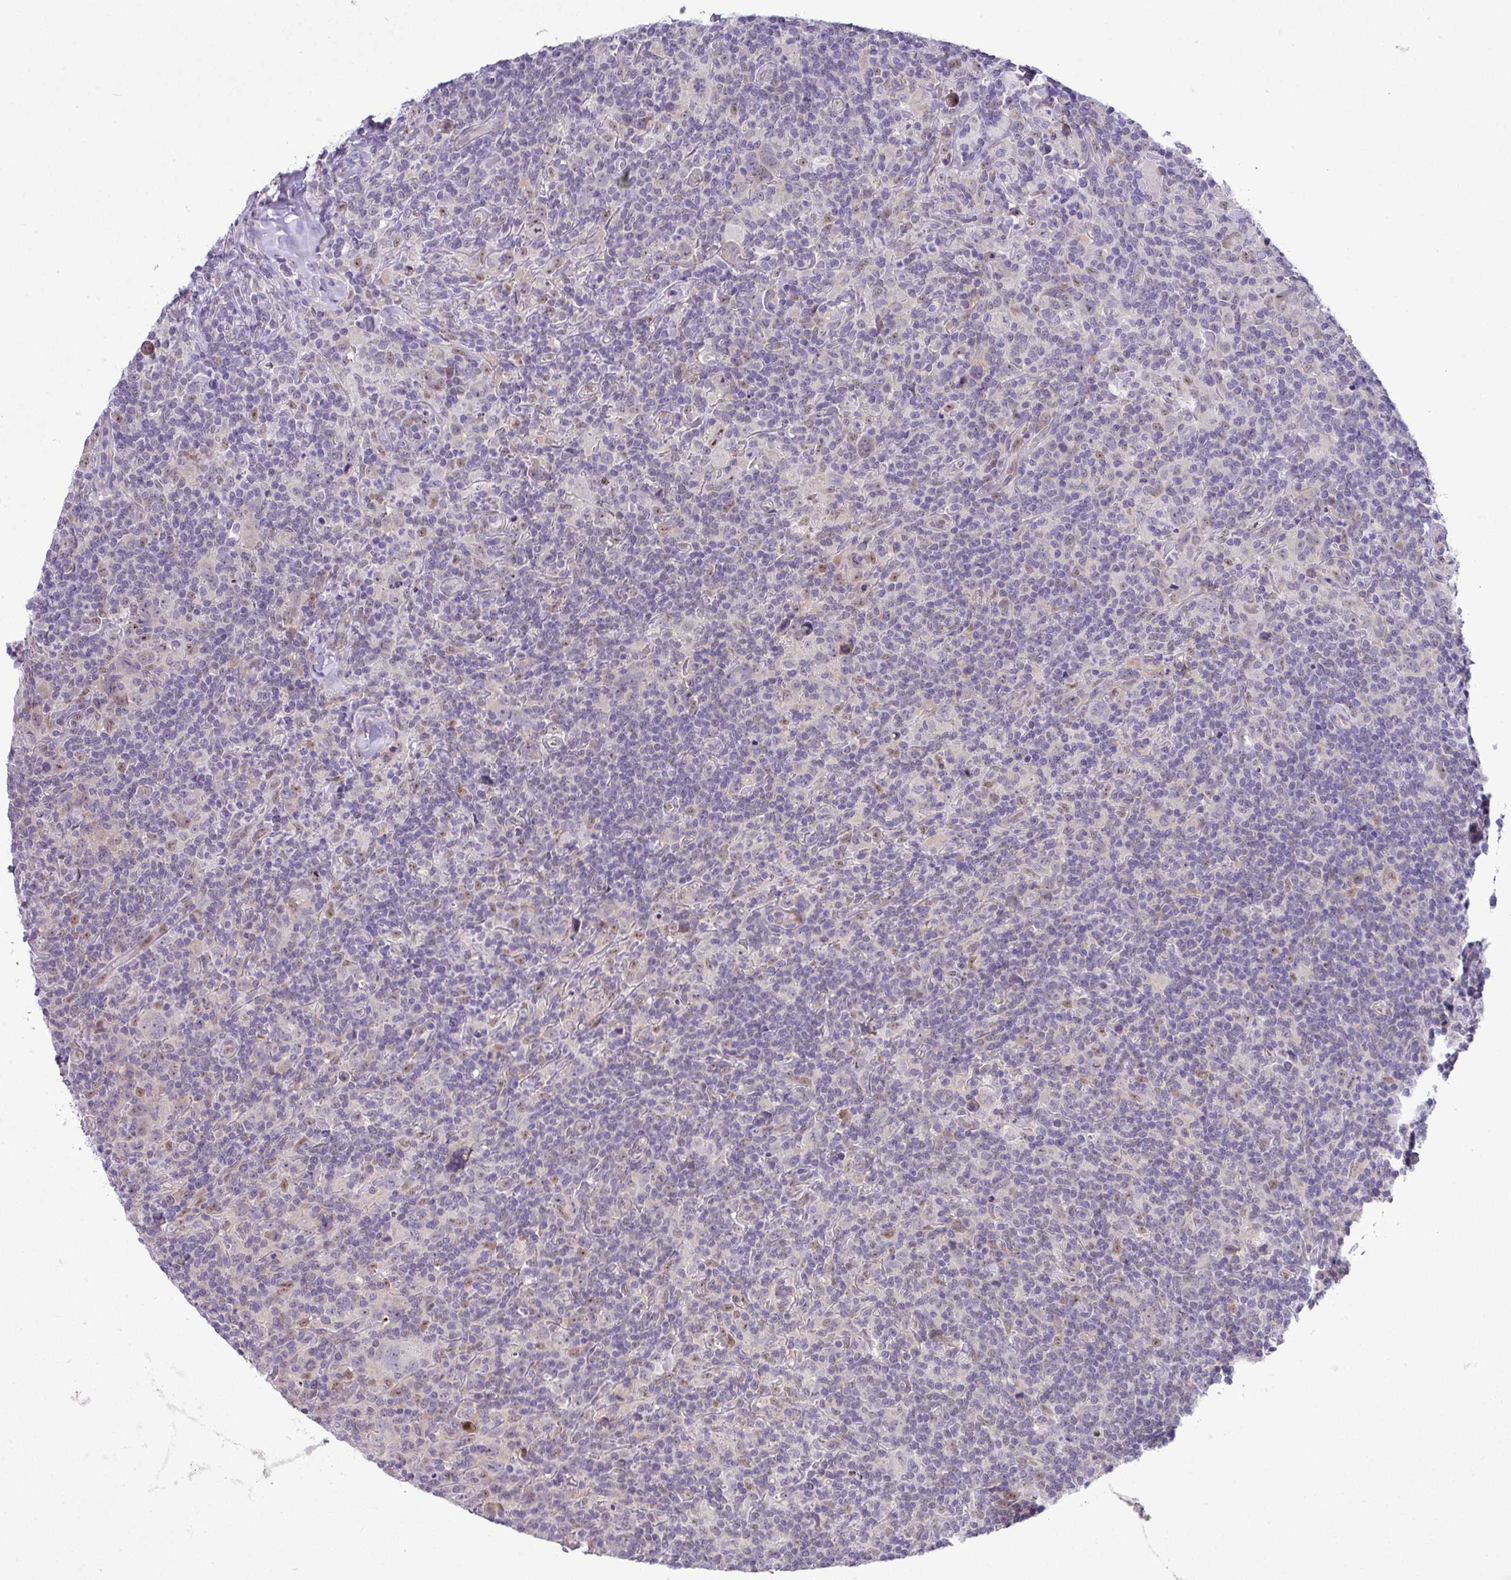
{"staining": {"intensity": "negative", "quantity": "none", "location": "none"}, "tissue": "lymphoma", "cell_type": "Tumor cells", "image_type": "cancer", "snomed": [{"axis": "morphology", "description": "Hodgkin's disease, NOS"}, {"axis": "topography", "description": "Lymph node"}], "caption": "Lymphoma was stained to show a protein in brown. There is no significant expression in tumor cells. (Brightfield microscopy of DAB immunohistochemistry (IHC) at high magnification).", "gene": "MAK16", "patient": {"sex": "female", "age": 18}}